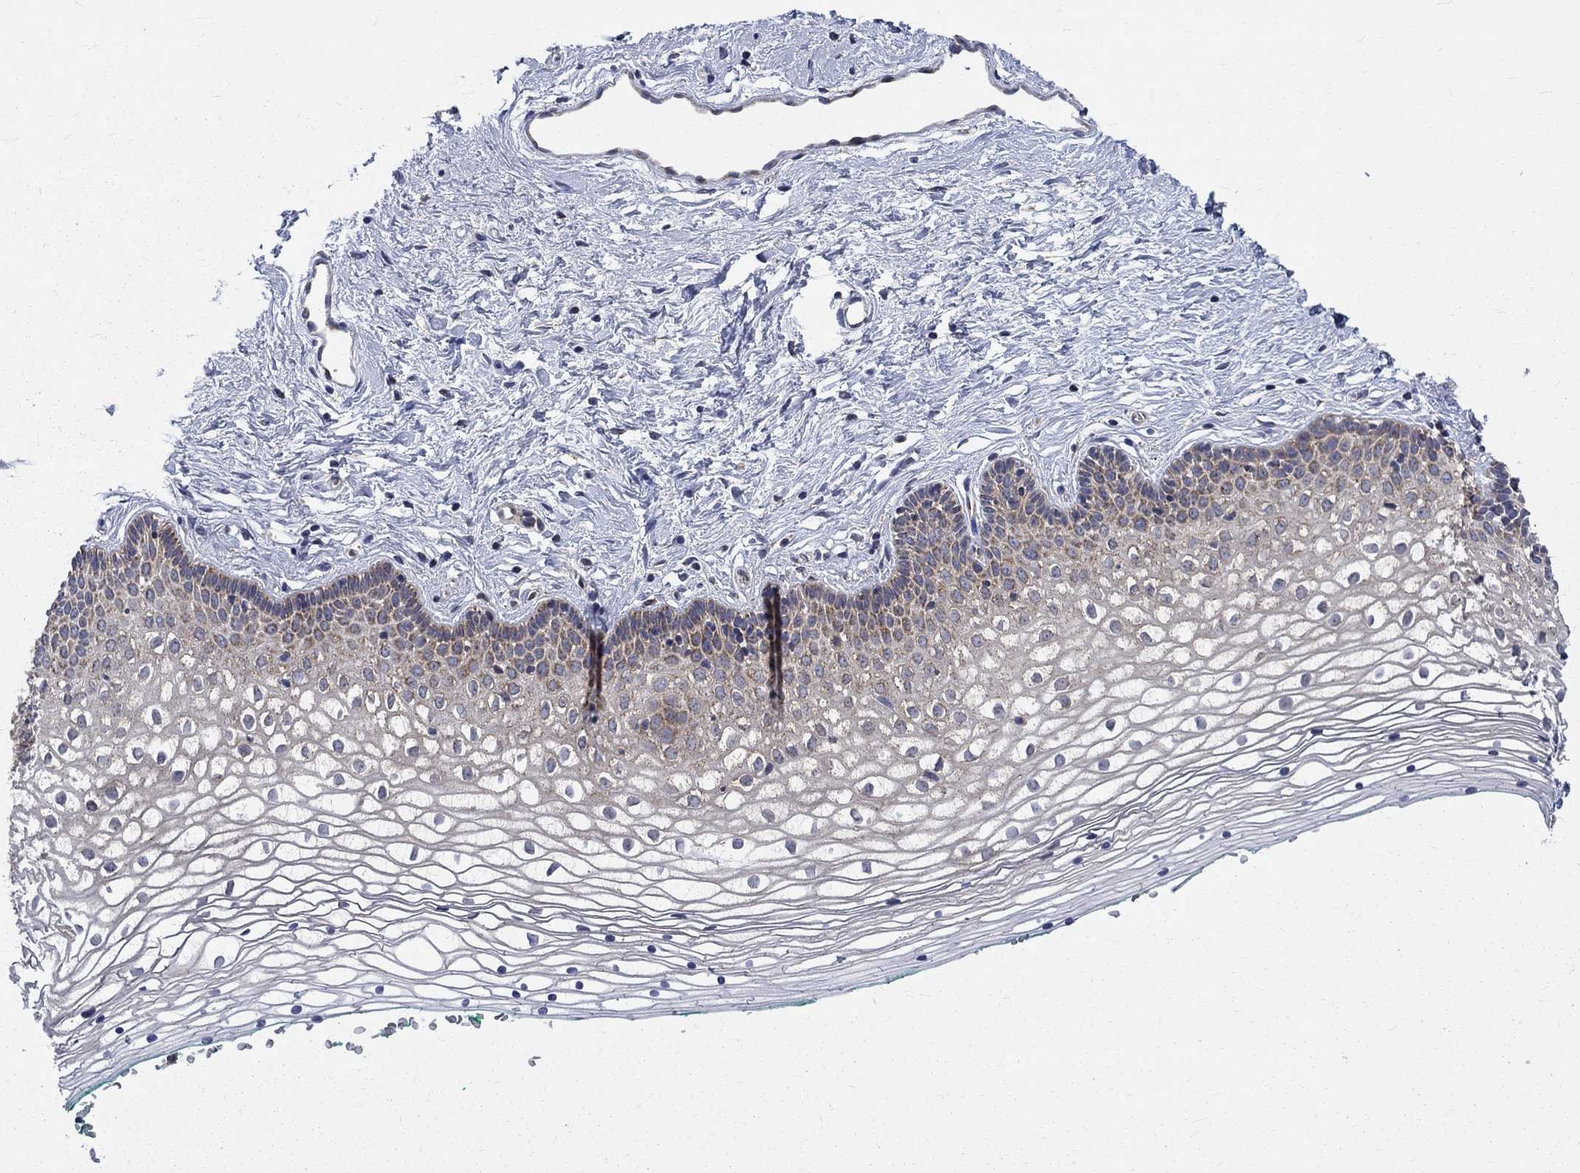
{"staining": {"intensity": "weak", "quantity": "<25%", "location": "cytoplasmic/membranous"}, "tissue": "vagina", "cell_type": "Squamous epithelial cells", "image_type": "normal", "snomed": [{"axis": "morphology", "description": "Normal tissue, NOS"}, {"axis": "topography", "description": "Vagina"}], "caption": "The immunohistochemistry photomicrograph has no significant expression in squamous epithelial cells of vagina. The staining is performed using DAB brown chromogen with nuclei counter-stained in using hematoxylin.", "gene": "NME7", "patient": {"sex": "female", "age": 36}}